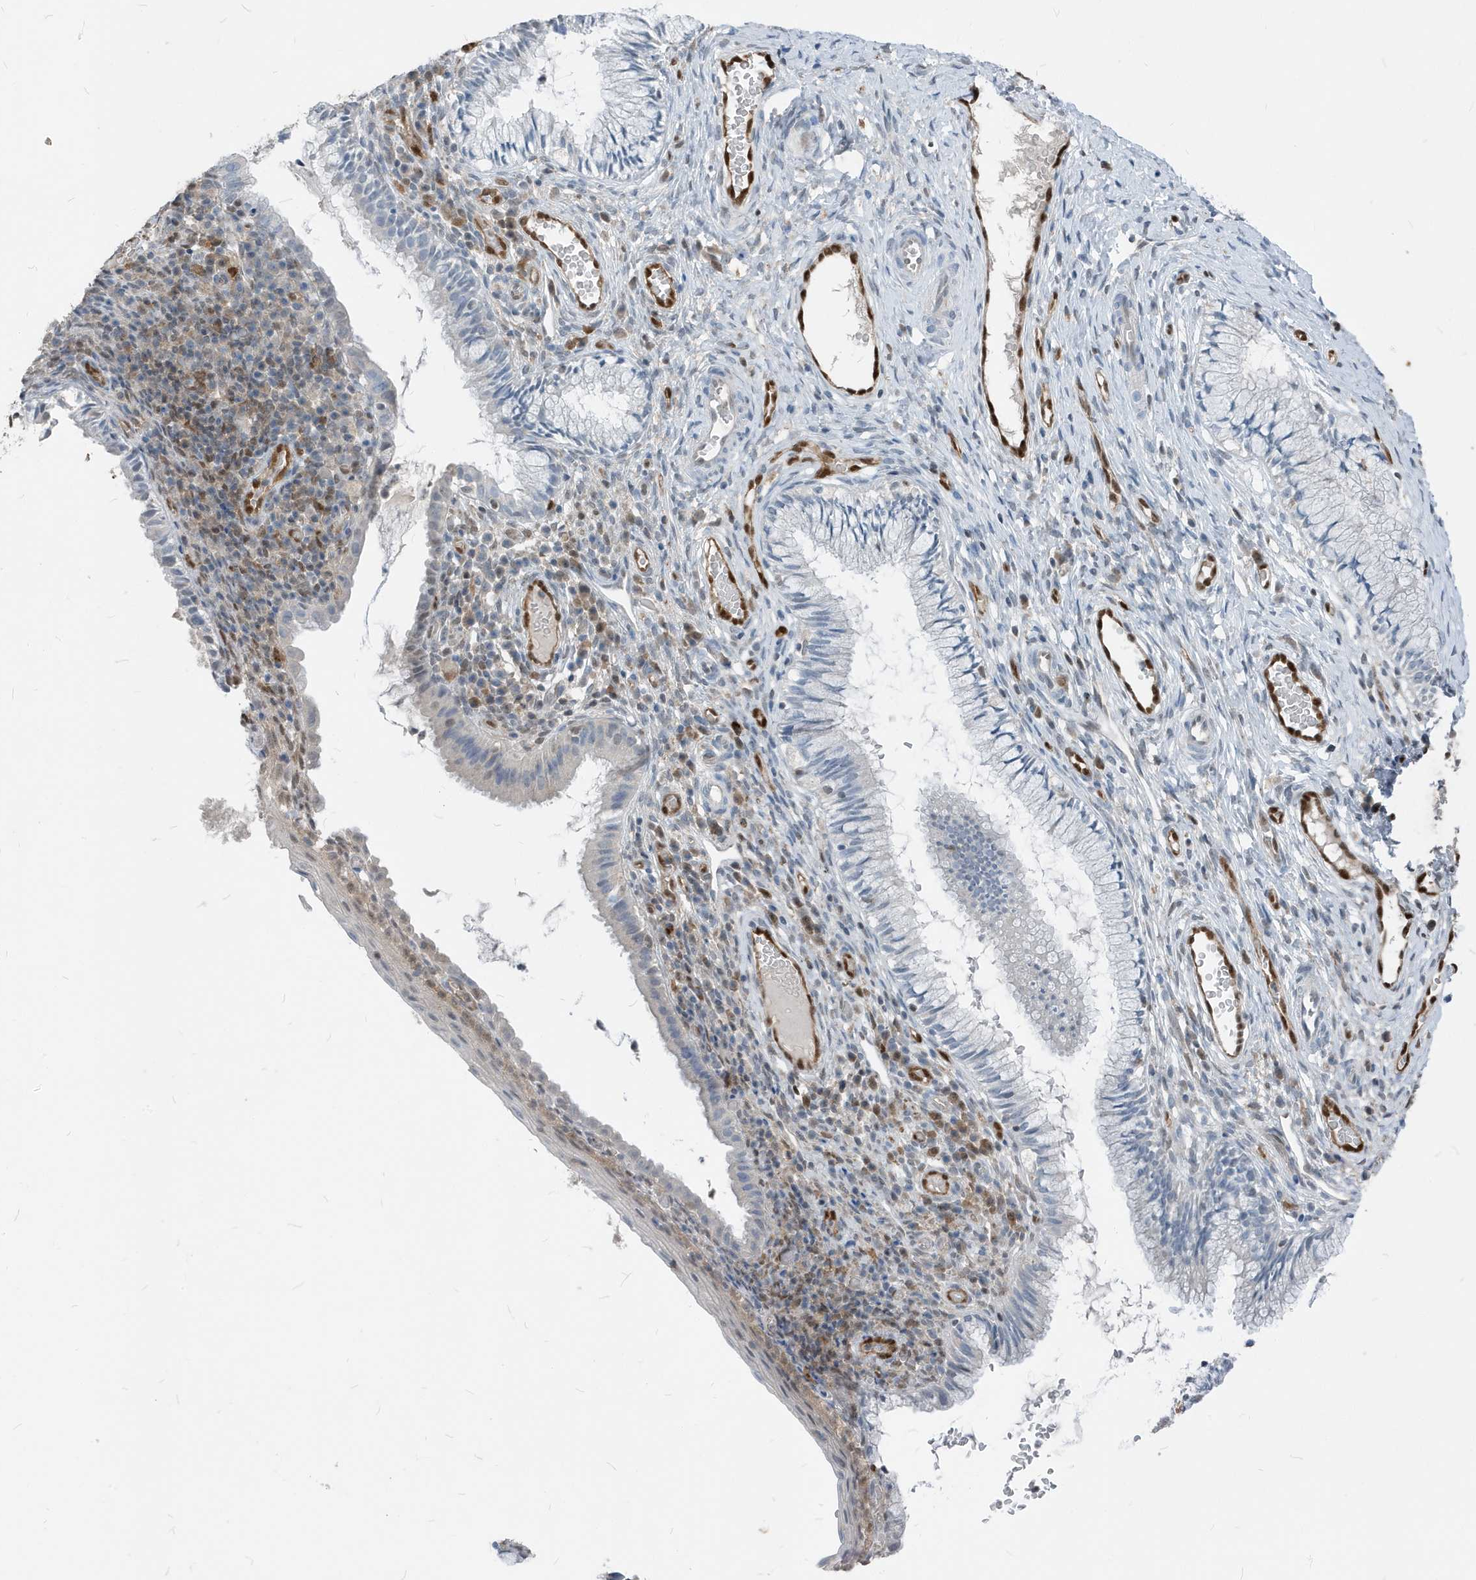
{"staining": {"intensity": "negative", "quantity": "none", "location": "none"}, "tissue": "cervix", "cell_type": "Glandular cells", "image_type": "normal", "snomed": [{"axis": "morphology", "description": "Normal tissue, NOS"}, {"axis": "topography", "description": "Cervix"}], "caption": "There is no significant expression in glandular cells of cervix.", "gene": "NCOA7", "patient": {"sex": "female", "age": 27}}